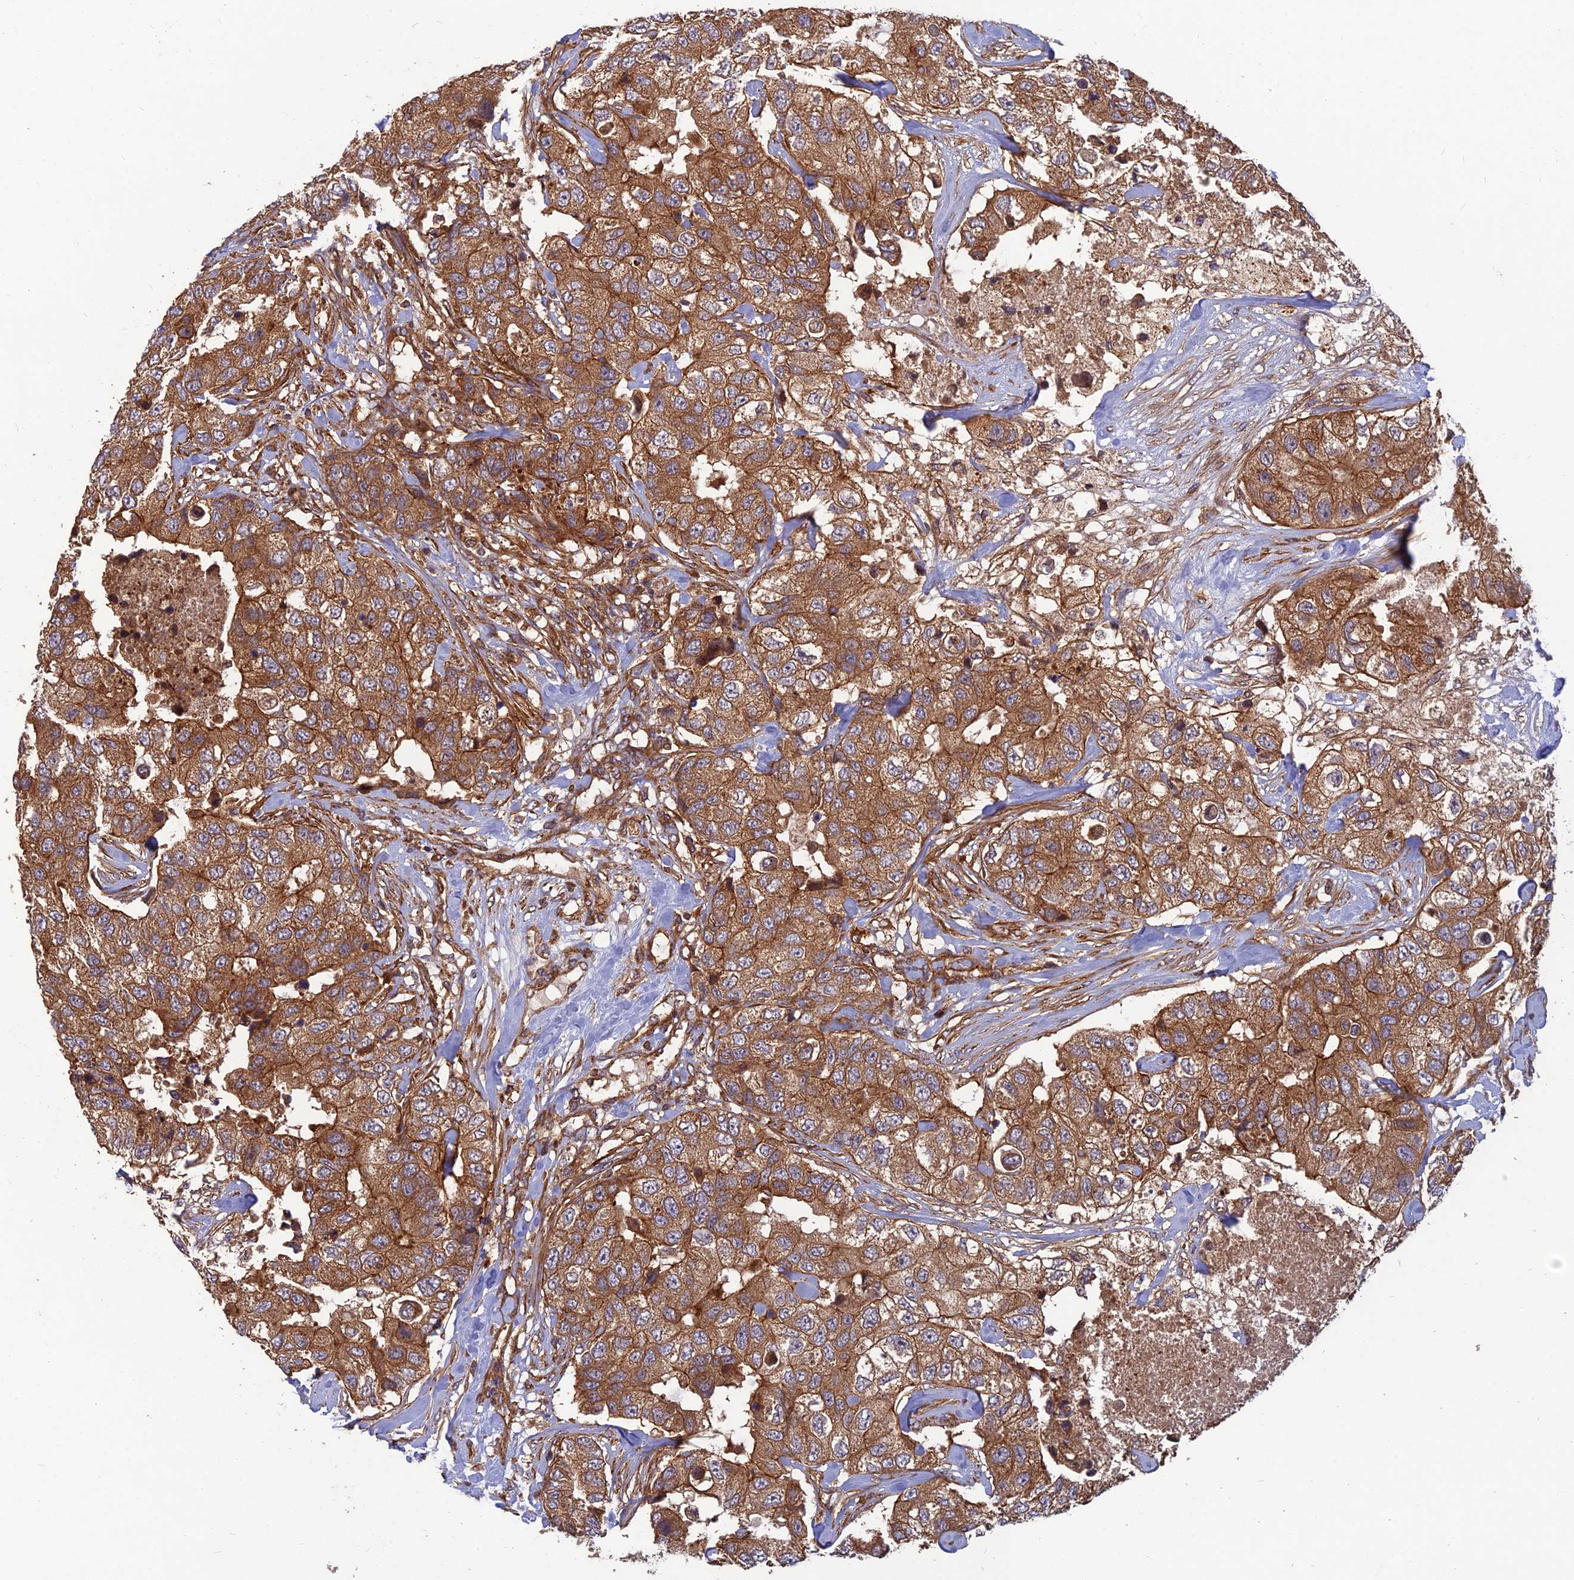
{"staining": {"intensity": "moderate", "quantity": ">75%", "location": "cytoplasmic/membranous"}, "tissue": "breast cancer", "cell_type": "Tumor cells", "image_type": "cancer", "snomed": [{"axis": "morphology", "description": "Duct carcinoma"}, {"axis": "topography", "description": "Breast"}], "caption": "Tumor cells demonstrate medium levels of moderate cytoplasmic/membranous positivity in approximately >75% of cells in breast cancer.", "gene": "RELCH", "patient": {"sex": "female", "age": 62}}